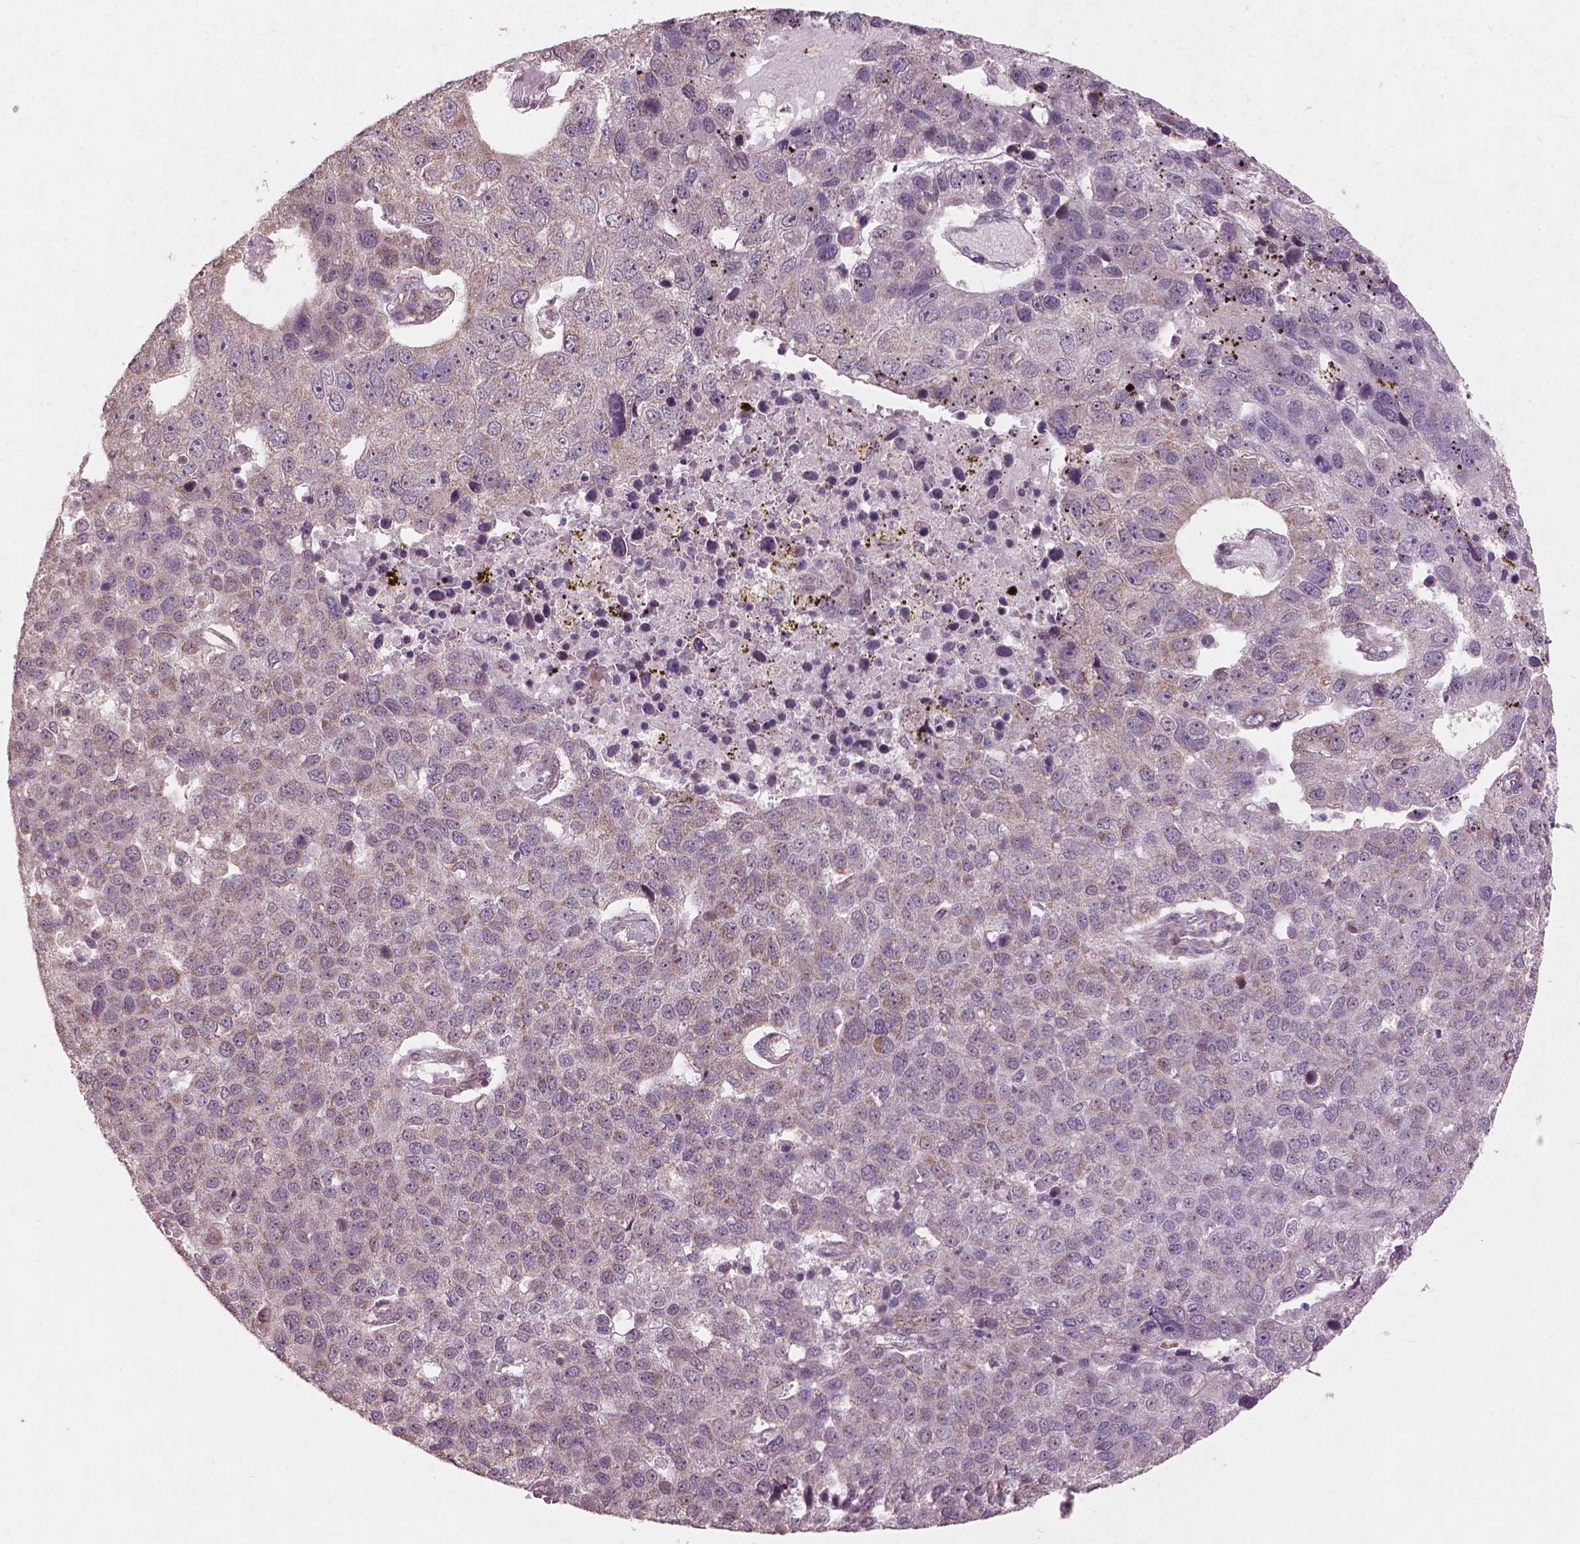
{"staining": {"intensity": "negative", "quantity": "none", "location": "none"}, "tissue": "pancreatic cancer", "cell_type": "Tumor cells", "image_type": "cancer", "snomed": [{"axis": "morphology", "description": "Adenocarcinoma, NOS"}, {"axis": "topography", "description": "Pancreas"}], "caption": "IHC histopathology image of human pancreatic cancer stained for a protein (brown), which demonstrates no expression in tumor cells.", "gene": "SMAD2", "patient": {"sex": "female", "age": 61}}